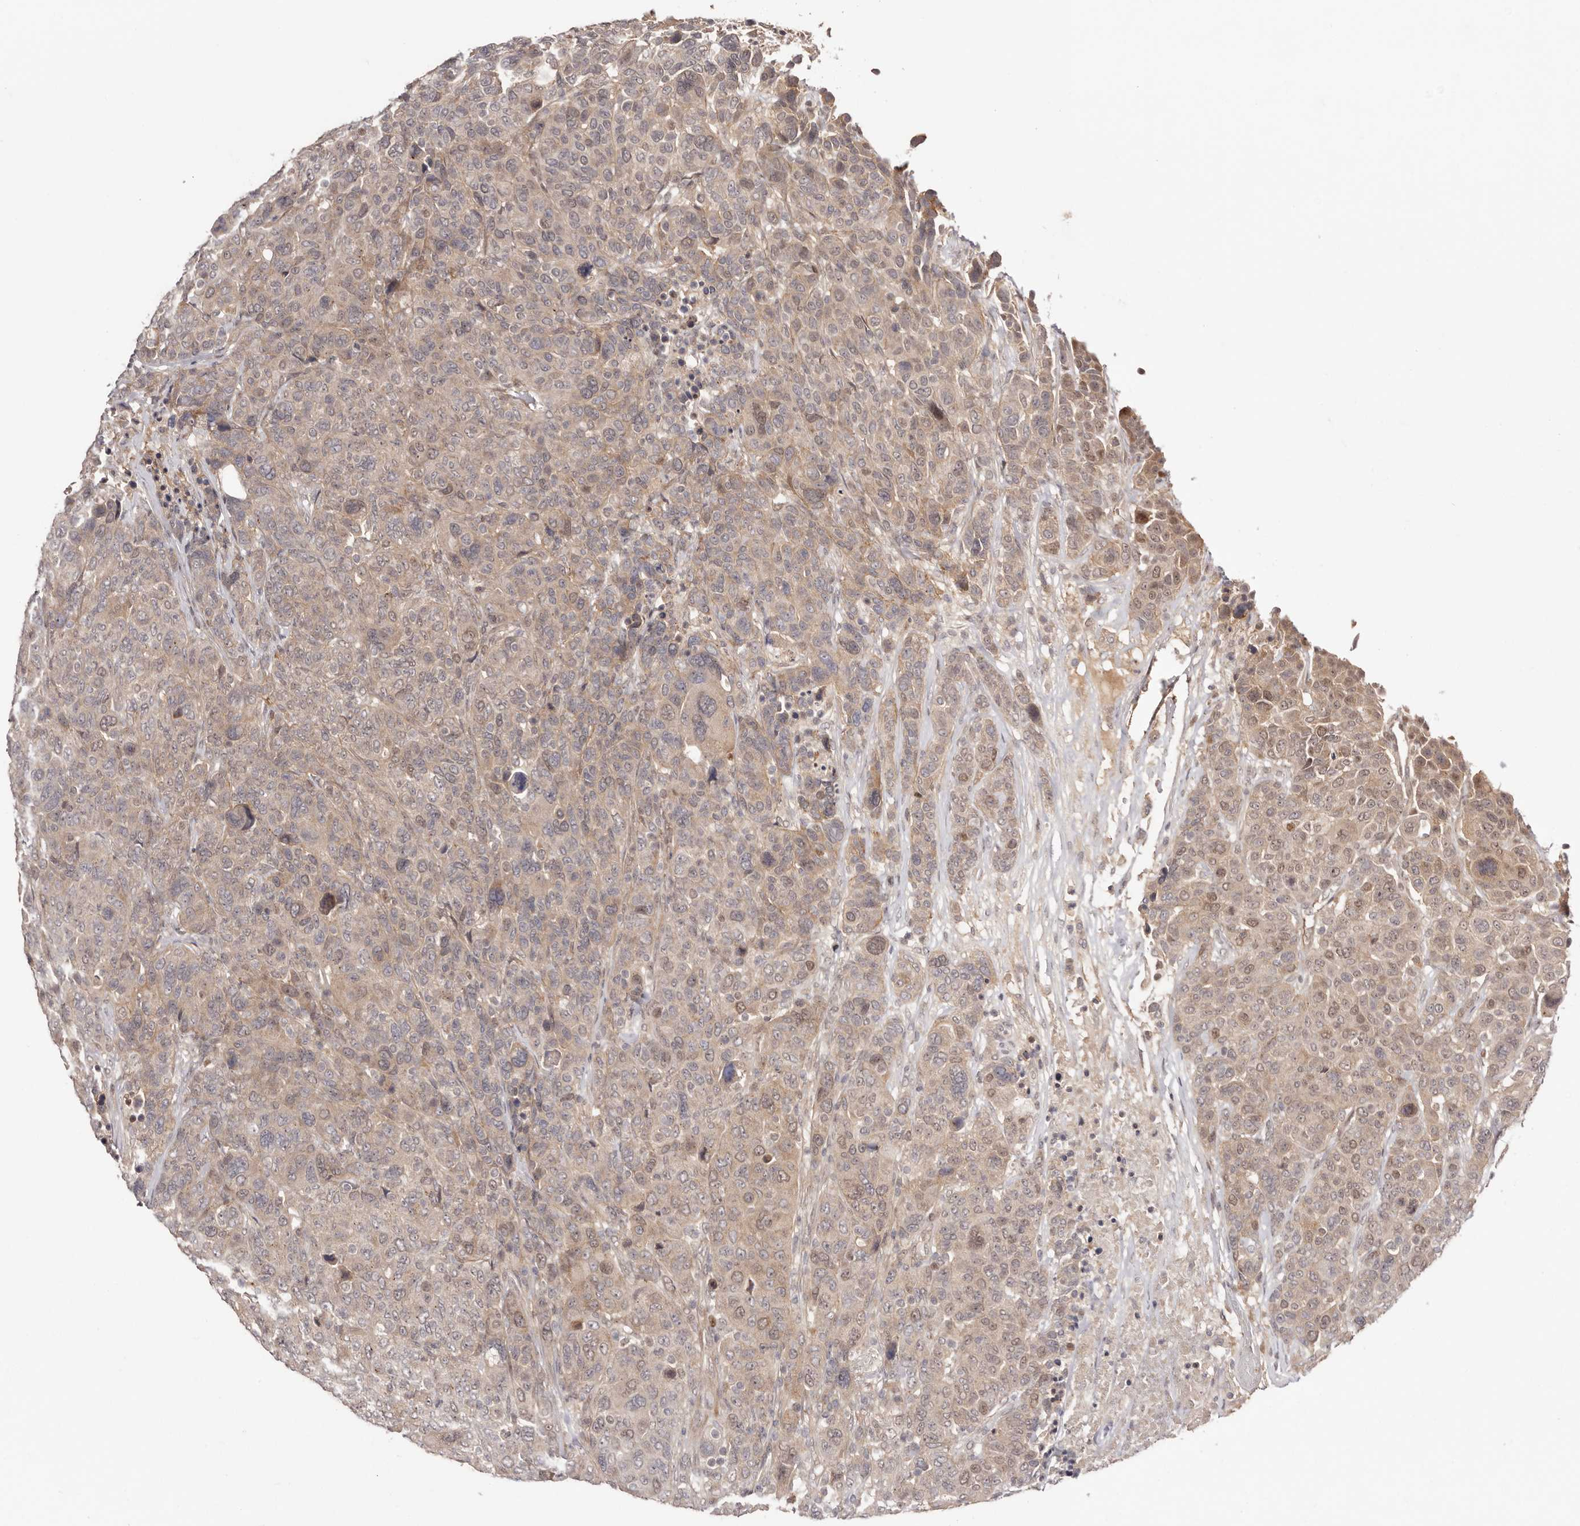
{"staining": {"intensity": "weak", "quantity": ">75%", "location": "cytoplasmic/membranous,nuclear"}, "tissue": "breast cancer", "cell_type": "Tumor cells", "image_type": "cancer", "snomed": [{"axis": "morphology", "description": "Duct carcinoma"}, {"axis": "topography", "description": "Breast"}], "caption": "DAB immunohistochemical staining of breast cancer displays weak cytoplasmic/membranous and nuclear protein expression in about >75% of tumor cells. Immunohistochemistry stains the protein in brown and the nuclei are stained blue.", "gene": "EGR3", "patient": {"sex": "female", "age": 37}}